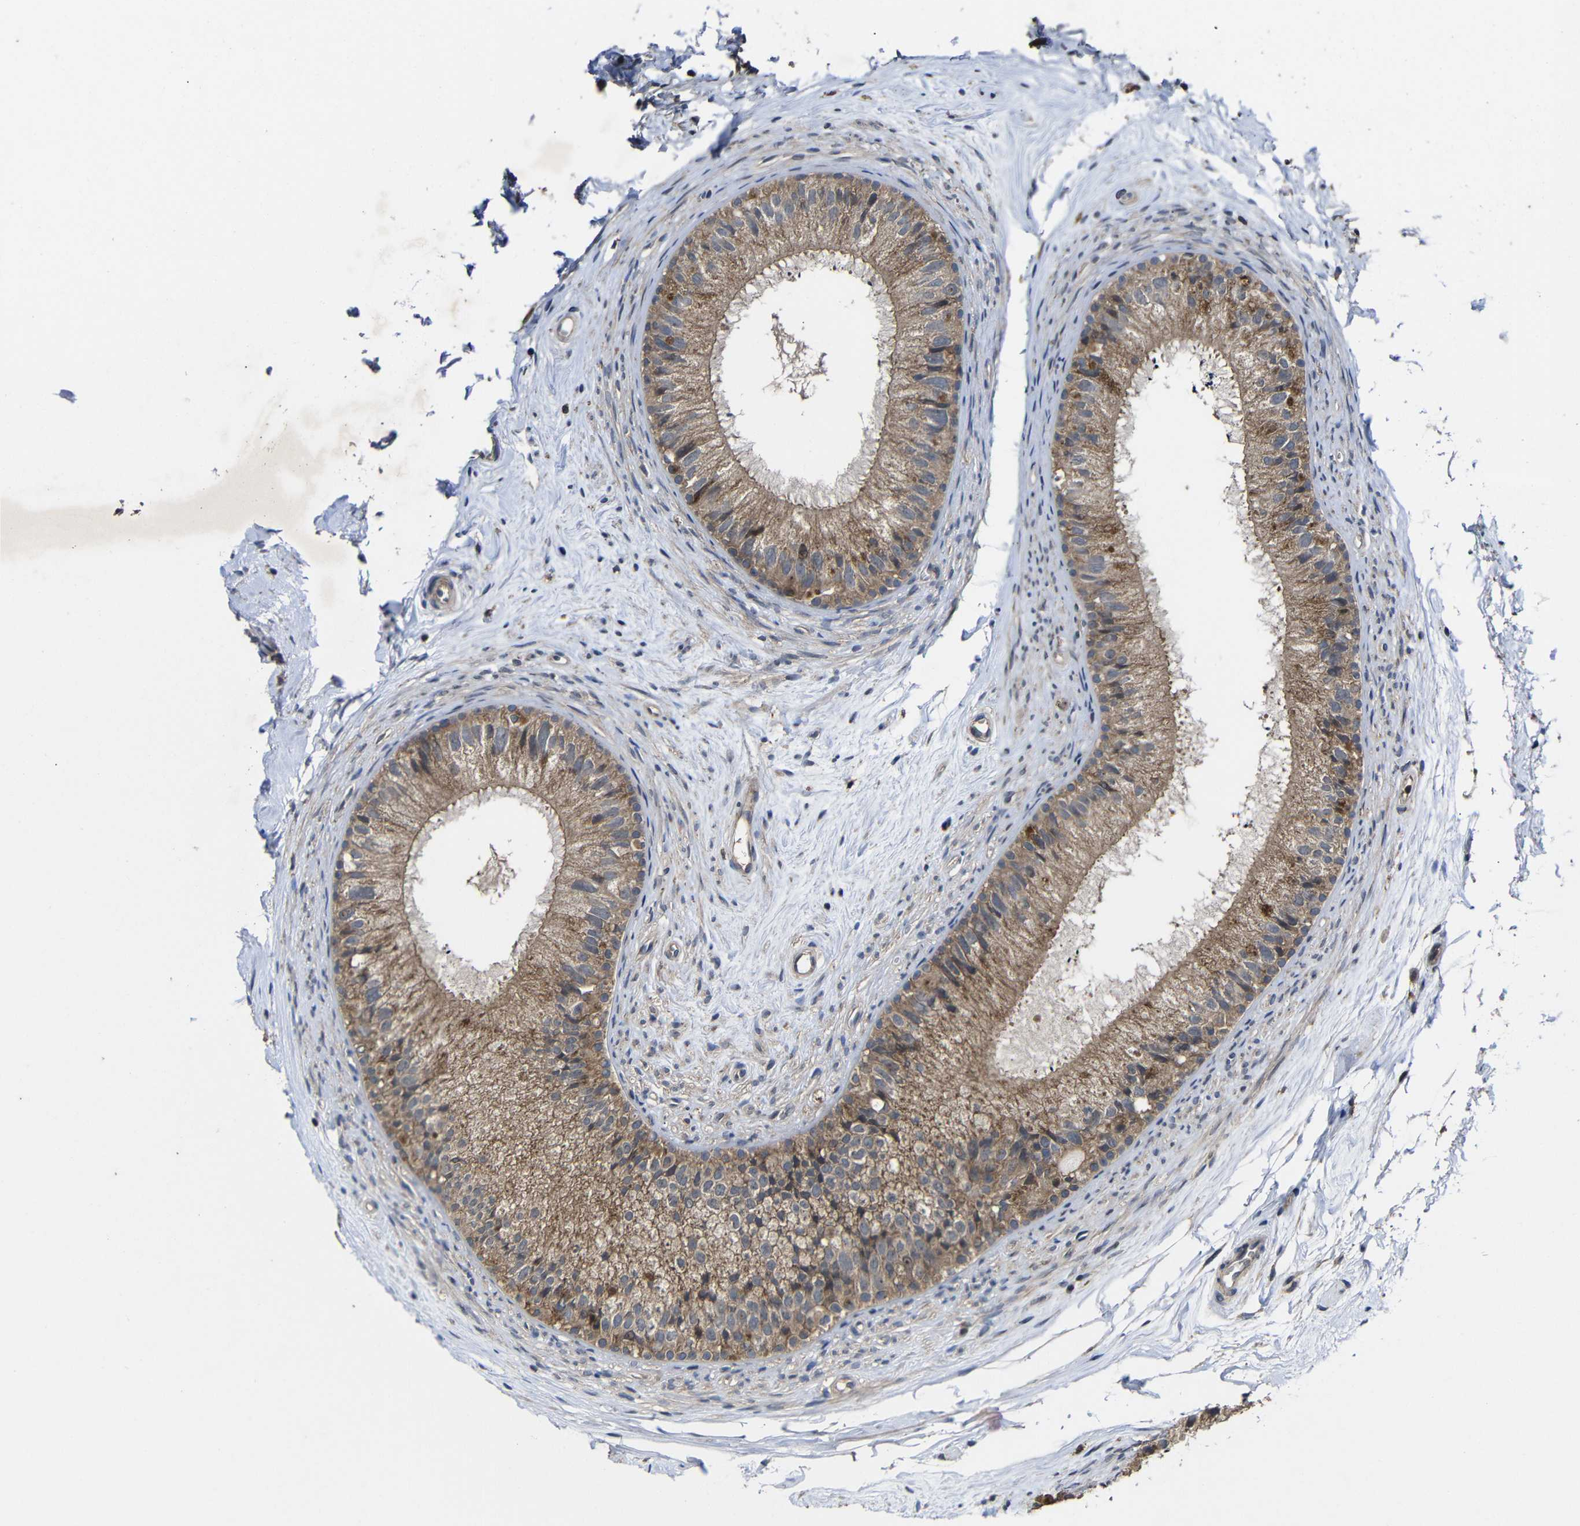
{"staining": {"intensity": "moderate", "quantity": ">75%", "location": "cytoplasmic/membranous"}, "tissue": "epididymis", "cell_type": "Glandular cells", "image_type": "normal", "snomed": [{"axis": "morphology", "description": "Normal tissue, NOS"}, {"axis": "topography", "description": "Epididymis"}], "caption": "Approximately >75% of glandular cells in benign human epididymis show moderate cytoplasmic/membranous protein expression as visualized by brown immunohistochemical staining.", "gene": "LPAR5", "patient": {"sex": "male", "age": 56}}